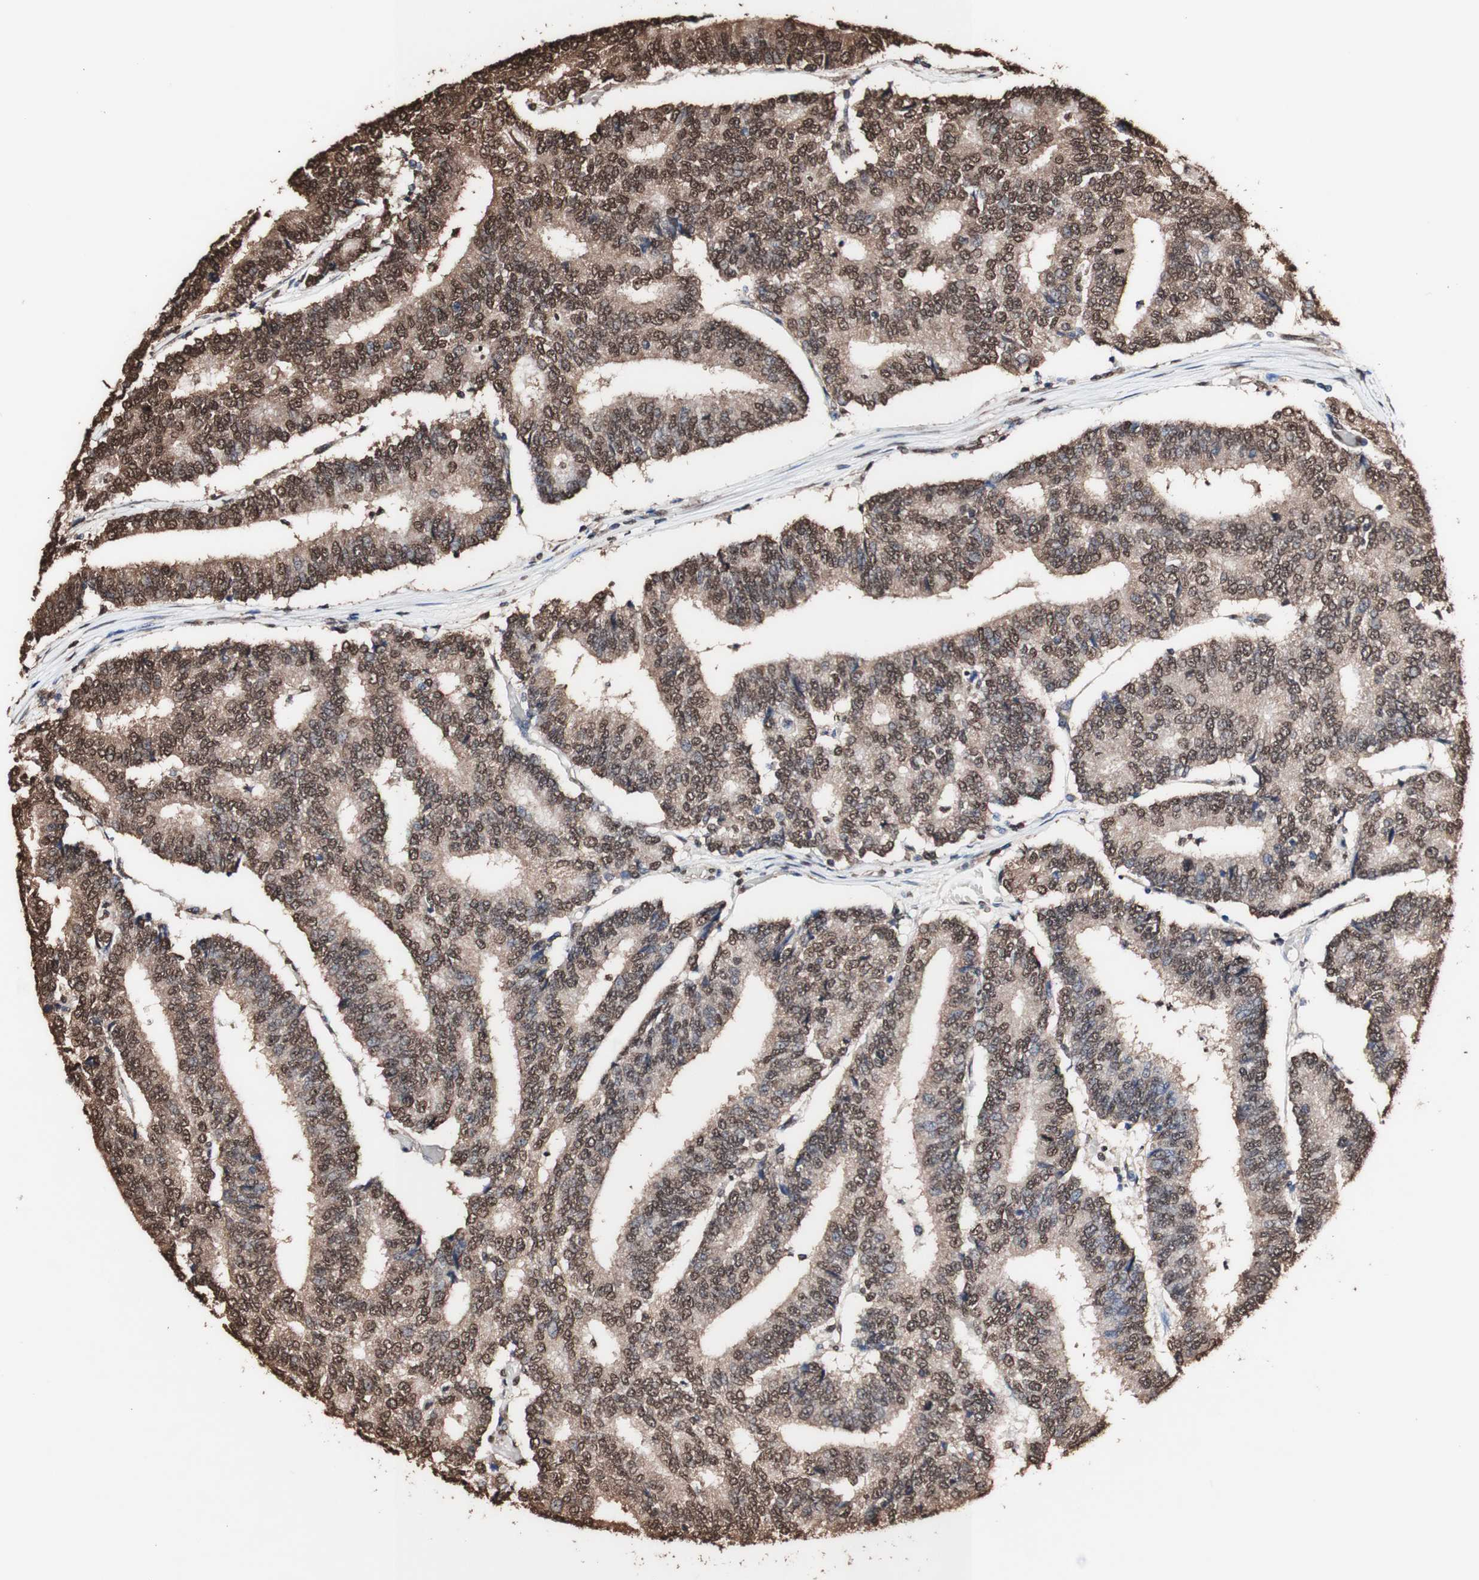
{"staining": {"intensity": "strong", "quantity": ">75%", "location": "cytoplasmic/membranous,nuclear"}, "tissue": "prostate cancer", "cell_type": "Tumor cells", "image_type": "cancer", "snomed": [{"axis": "morphology", "description": "Normal tissue, NOS"}, {"axis": "morphology", "description": "Adenocarcinoma, High grade"}, {"axis": "topography", "description": "Prostate"}, {"axis": "topography", "description": "Seminal veicle"}], "caption": "Prostate high-grade adenocarcinoma stained with a protein marker reveals strong staining in tumor cells.", "gene": "PIDD1", "patient": {"sex": "male", "age": 55}}